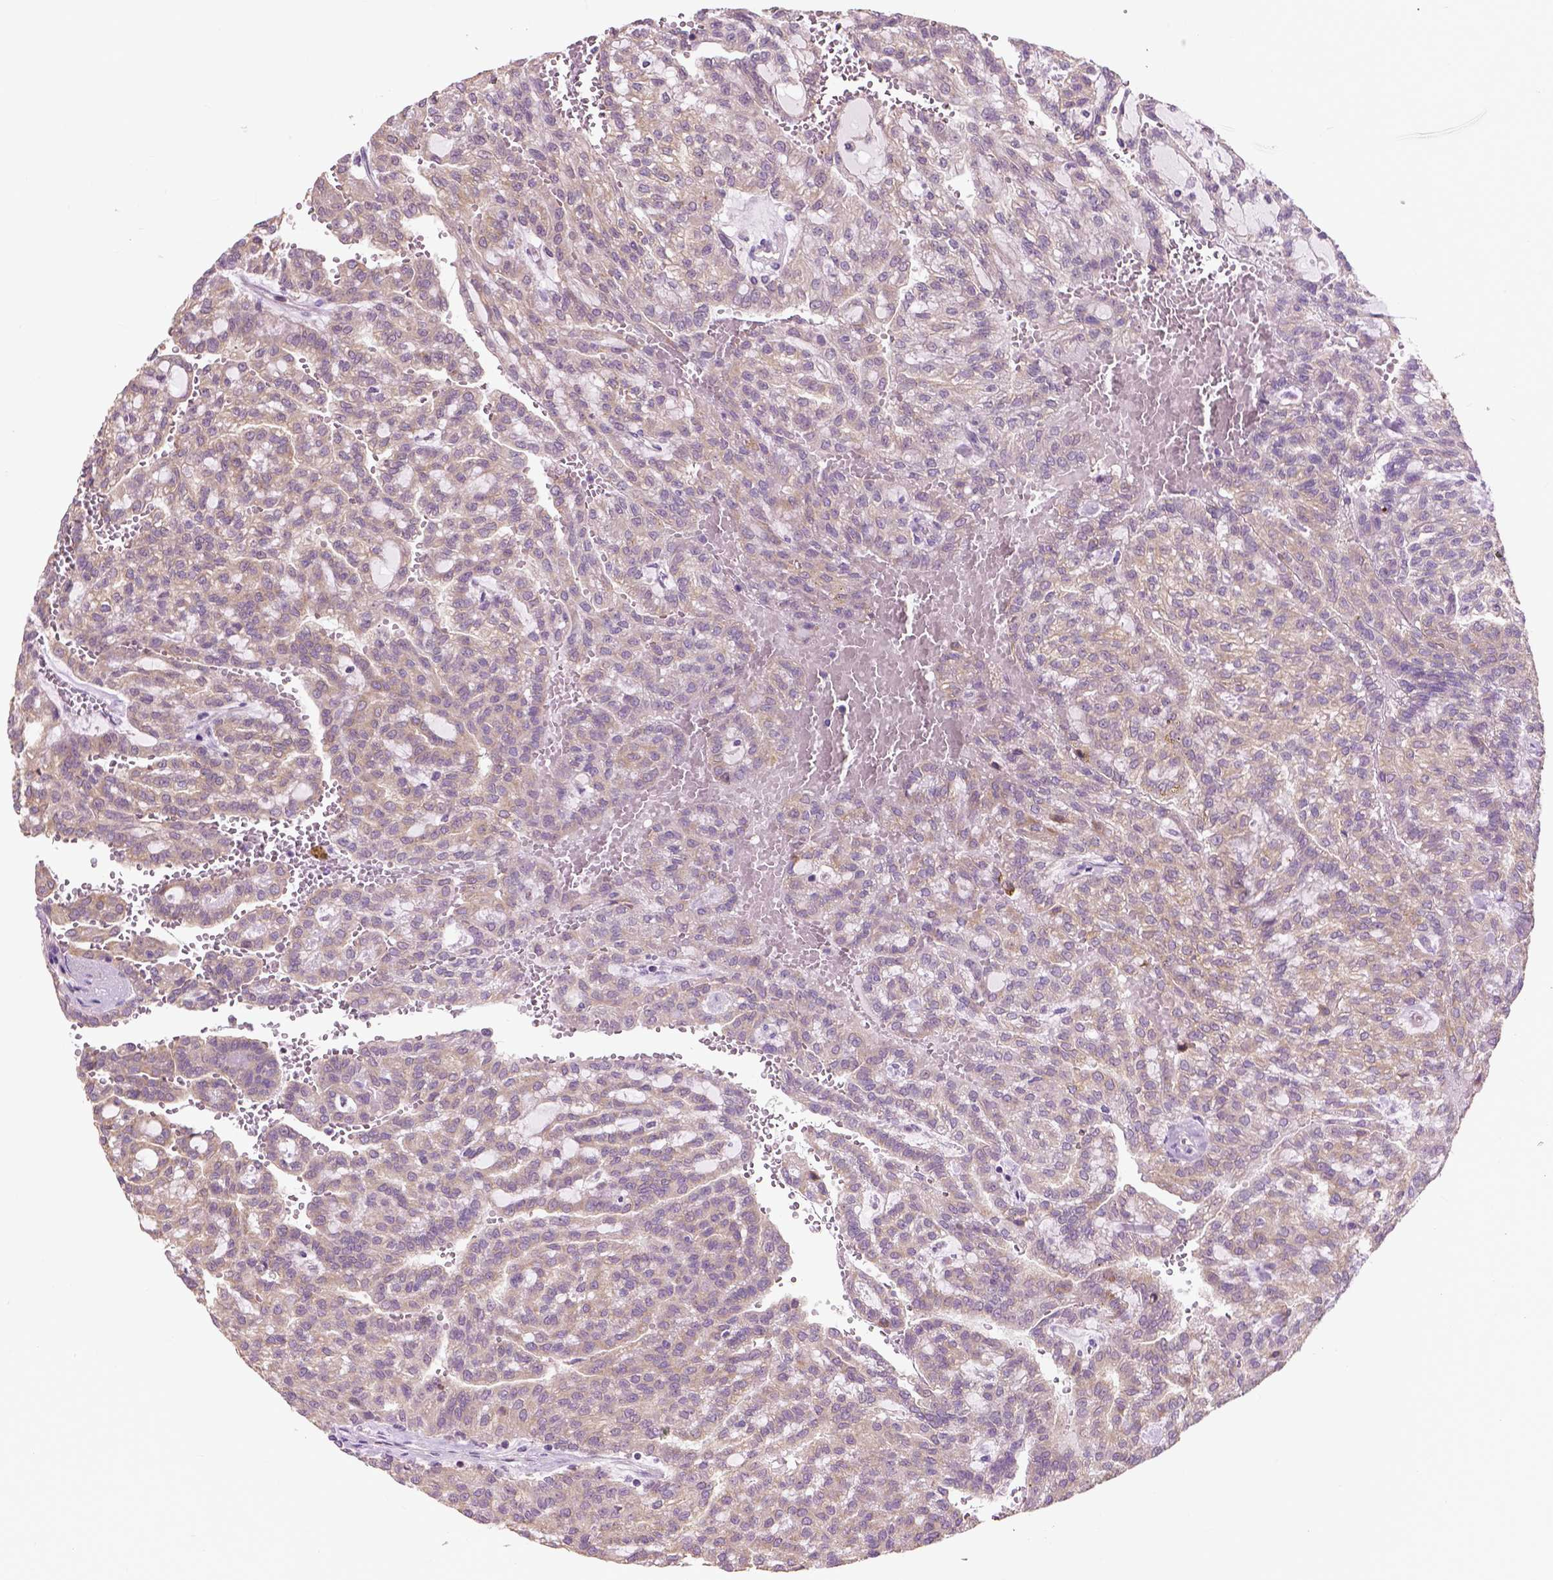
{"staining": {"intensity": "weak", "quantity": "25%-75%", "location": "cytoplasmic/membranous"}, "tissue": "renal cancer", "cell_type": "Tumor cells", "image_type": "cancer", "snomed": [{"axis": "morphology", "description": "Adenocarcinoma, NOS"}, {"axis": "topography", "description": "Kidney"}], "caption": "Immunohistochemical staining of renal cancer (adenocarcinoma) demonstrates low levels of weak cytoplasmic/membranous protein expression in about 25%-75% of tumor cells.", "gene": "MZT1", "patient": {"sex": "male", "age": 63}}